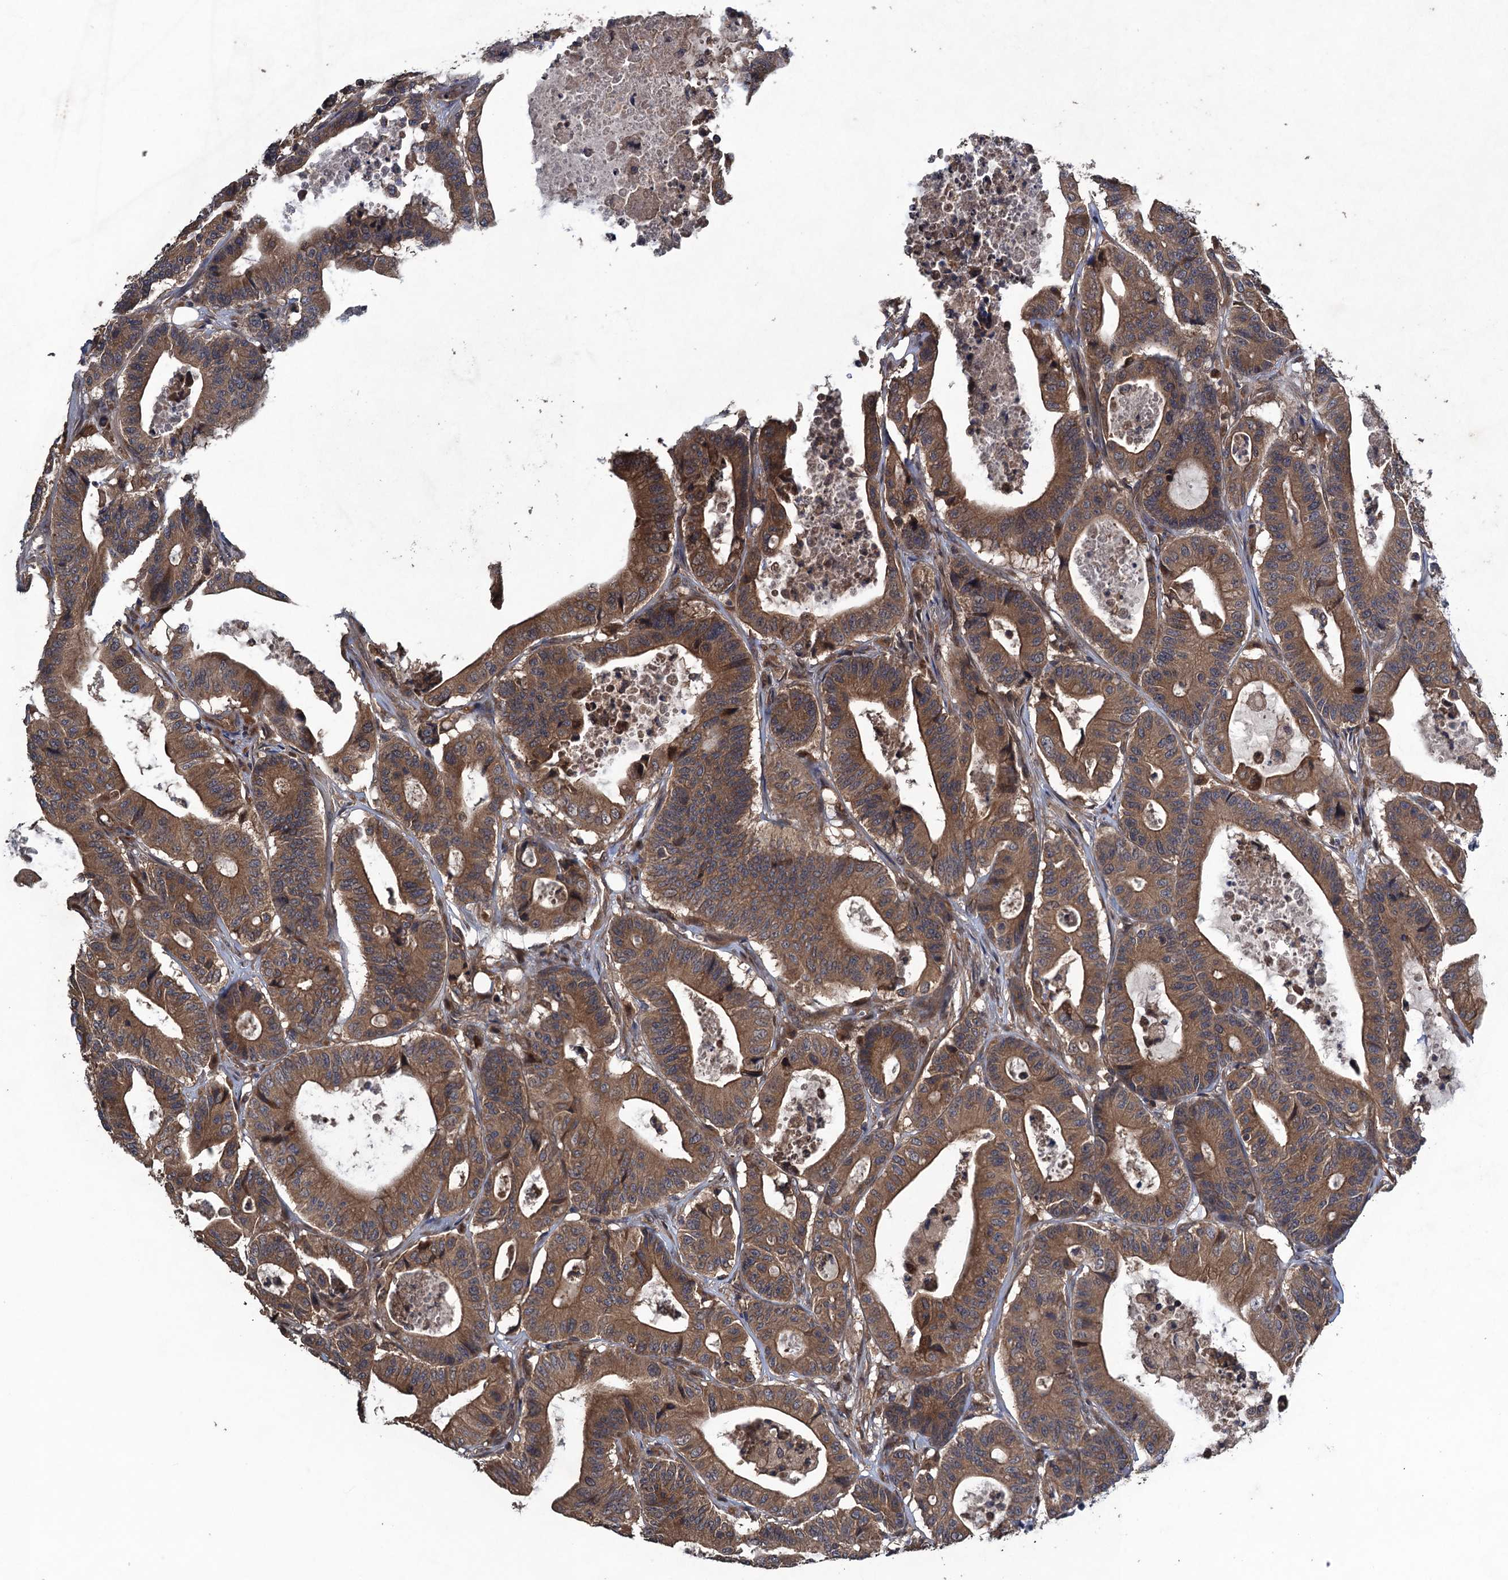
{"staining": {"intensity": "moderate", "quantity": ">75%", "location": "cytoplasmic/membranous"}, "tissue": "colorectal cancer", "cell_type": "Tumor cells", "image_type": "cancer", "snomed": [{"axis": "morphology", "description": "Adenocarcinoma, NOS"}, {"axis": "topography", "description": "Colon"}], "caption": "The micrograph exhibits a brown stain indicating the presence of a protein in the cytoplasmic/membranous of tumor cells in colorectal cancer.", "gene": "CNTN5", "patient": {"sex": "female", "age": 84}}